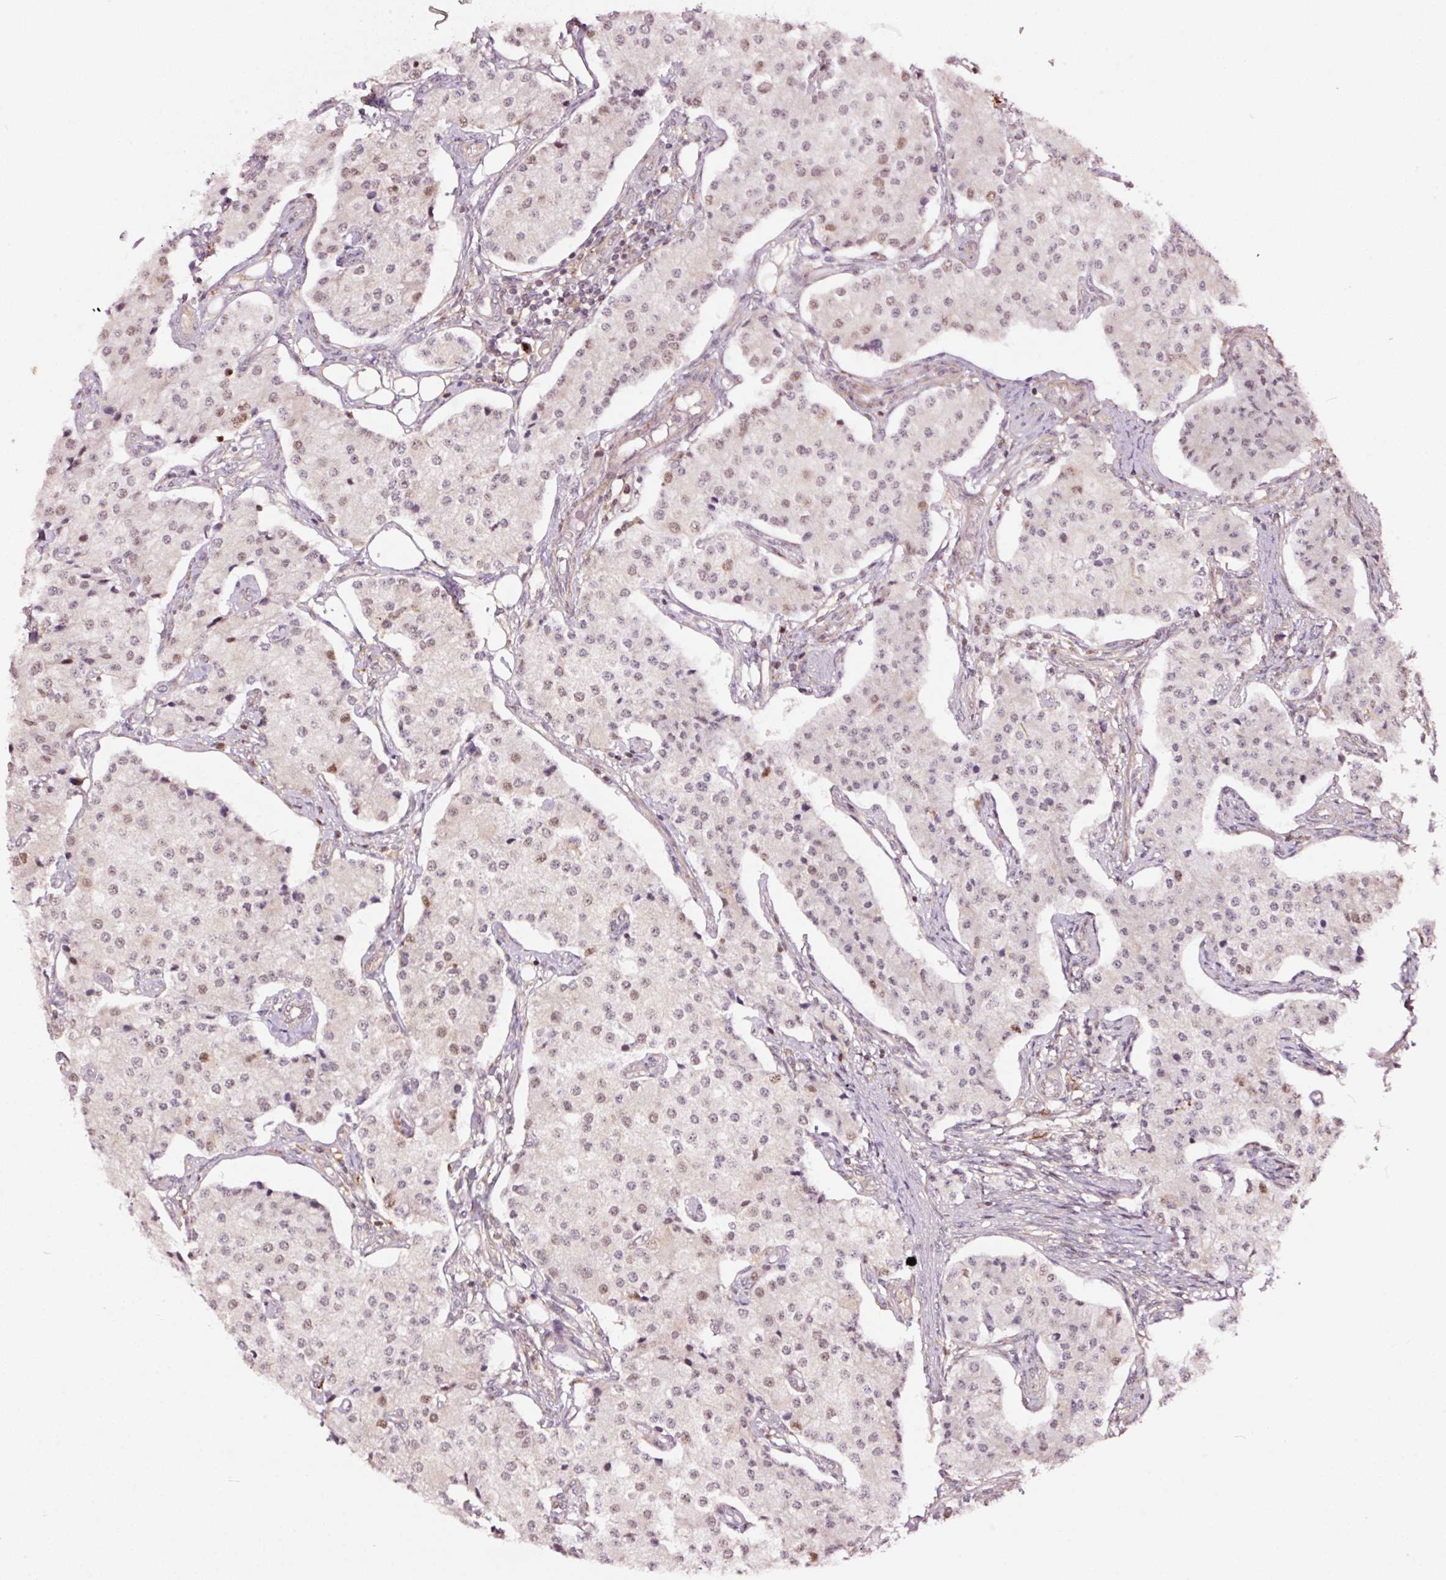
{"staining": {"intensity": "weak", "quantity": "<25%", "location": "nuclear"}, "tissue": "carcinoid", "cell_type": "Tumor cells", "image_type": "cancer", "snomed": [{"axis": "morphology", "description": "Carcinoid, malignant, NOS"}, {"axis": "topography", "description": "Colon"}], "caption": "An image of human carcinoid is negative for staining in tumor cells.", "gene": "RFC4", "patient": {"sex": "female", "age": 52}}